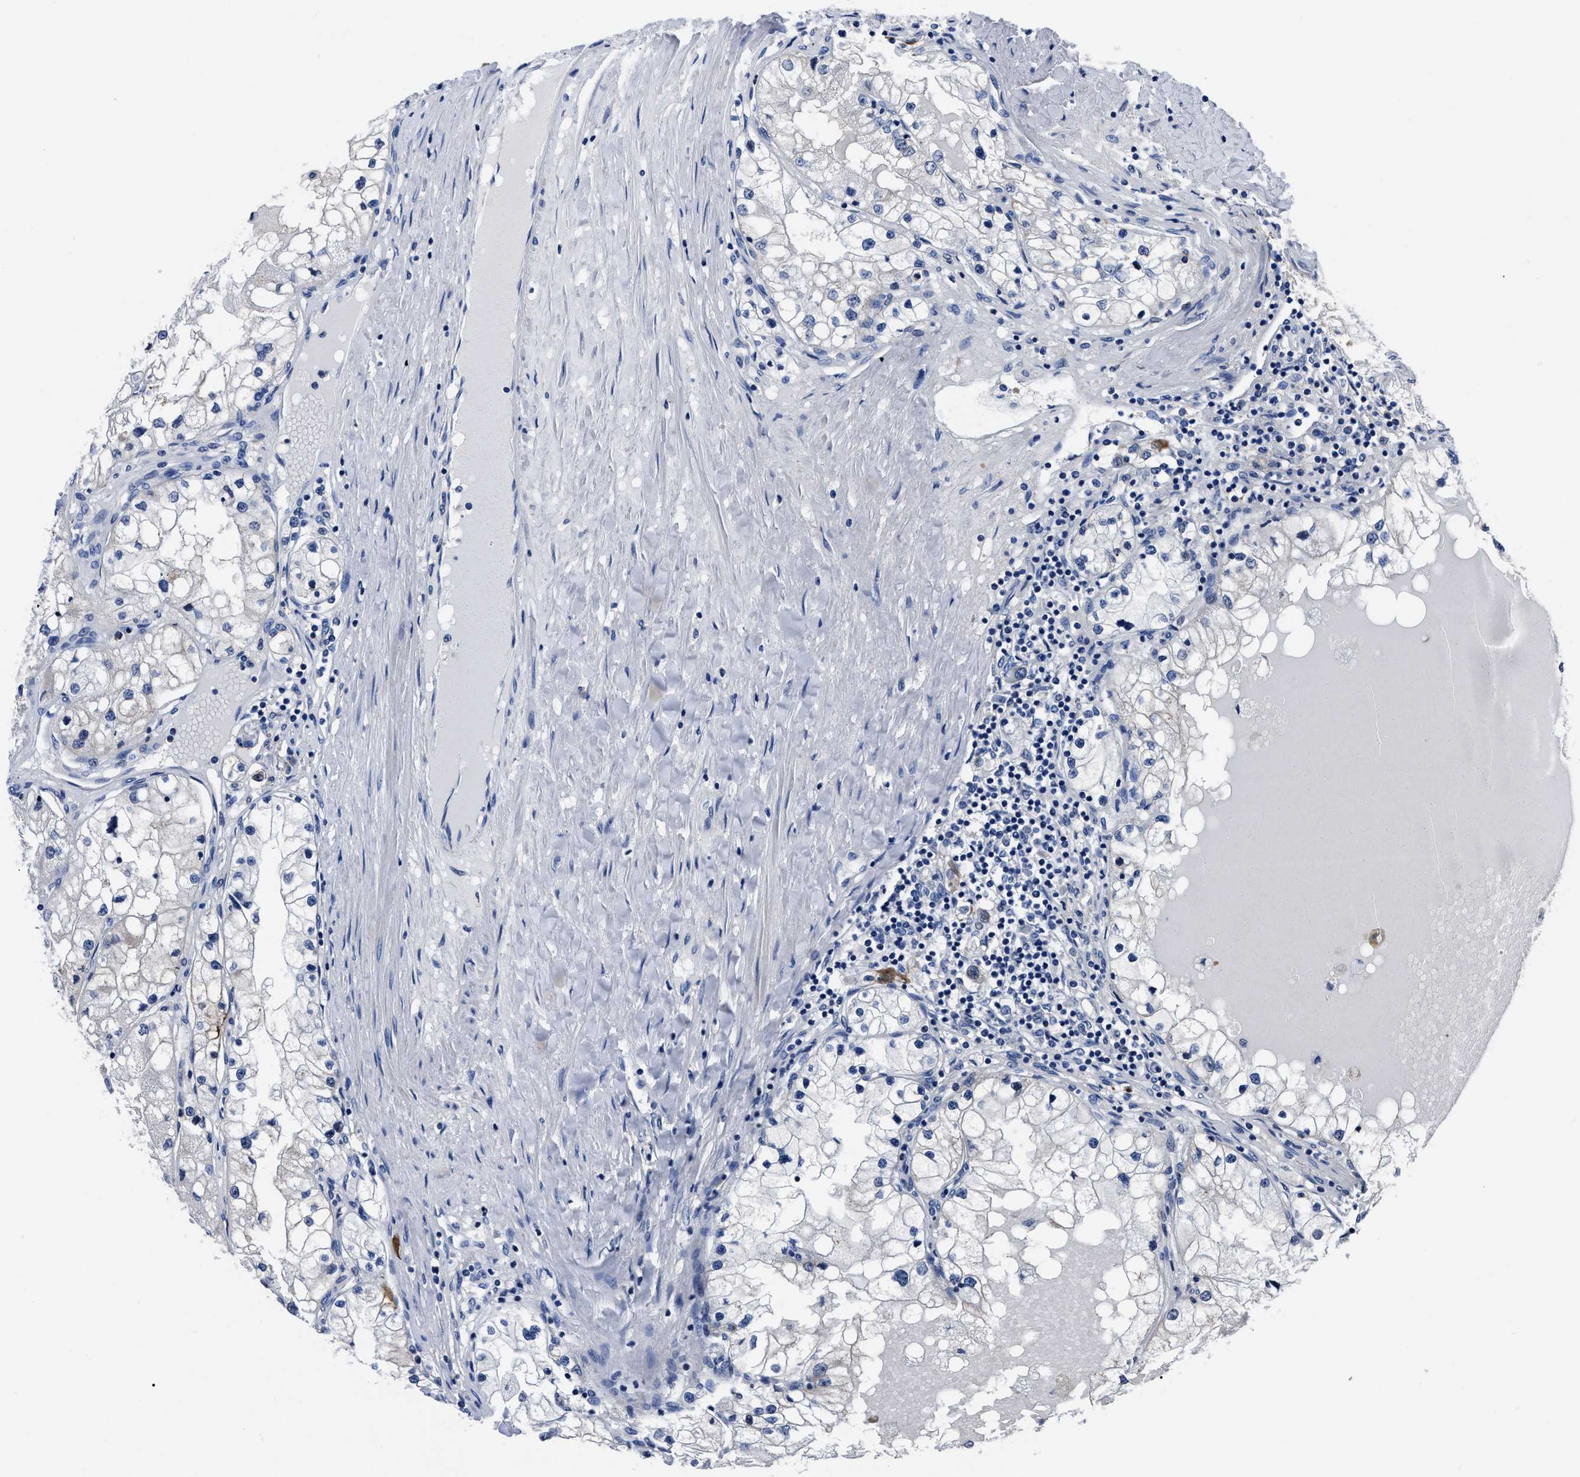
{"staining": {"intensity": "negative", "quantity": "none", "location": "none"}, "tissue": "renal cancer", "cell_type": "Tumor cells", "image_type": "cancer", "snomed": [{"axis": "morphology", "description": "Adenocarcinoma, NOS"}, {"axis": "topography", "description": "Kidney"}], "caption": "Protein analysis of renal cancer (adenocarcinoma) demonstrates no significant staining in tumor cells. (DAB (3,3'-diaminobenzidine) immunohistochemistry, high magnification).", "gene": "OR10G3", "patient": {"sex": "male", "age": 68}}